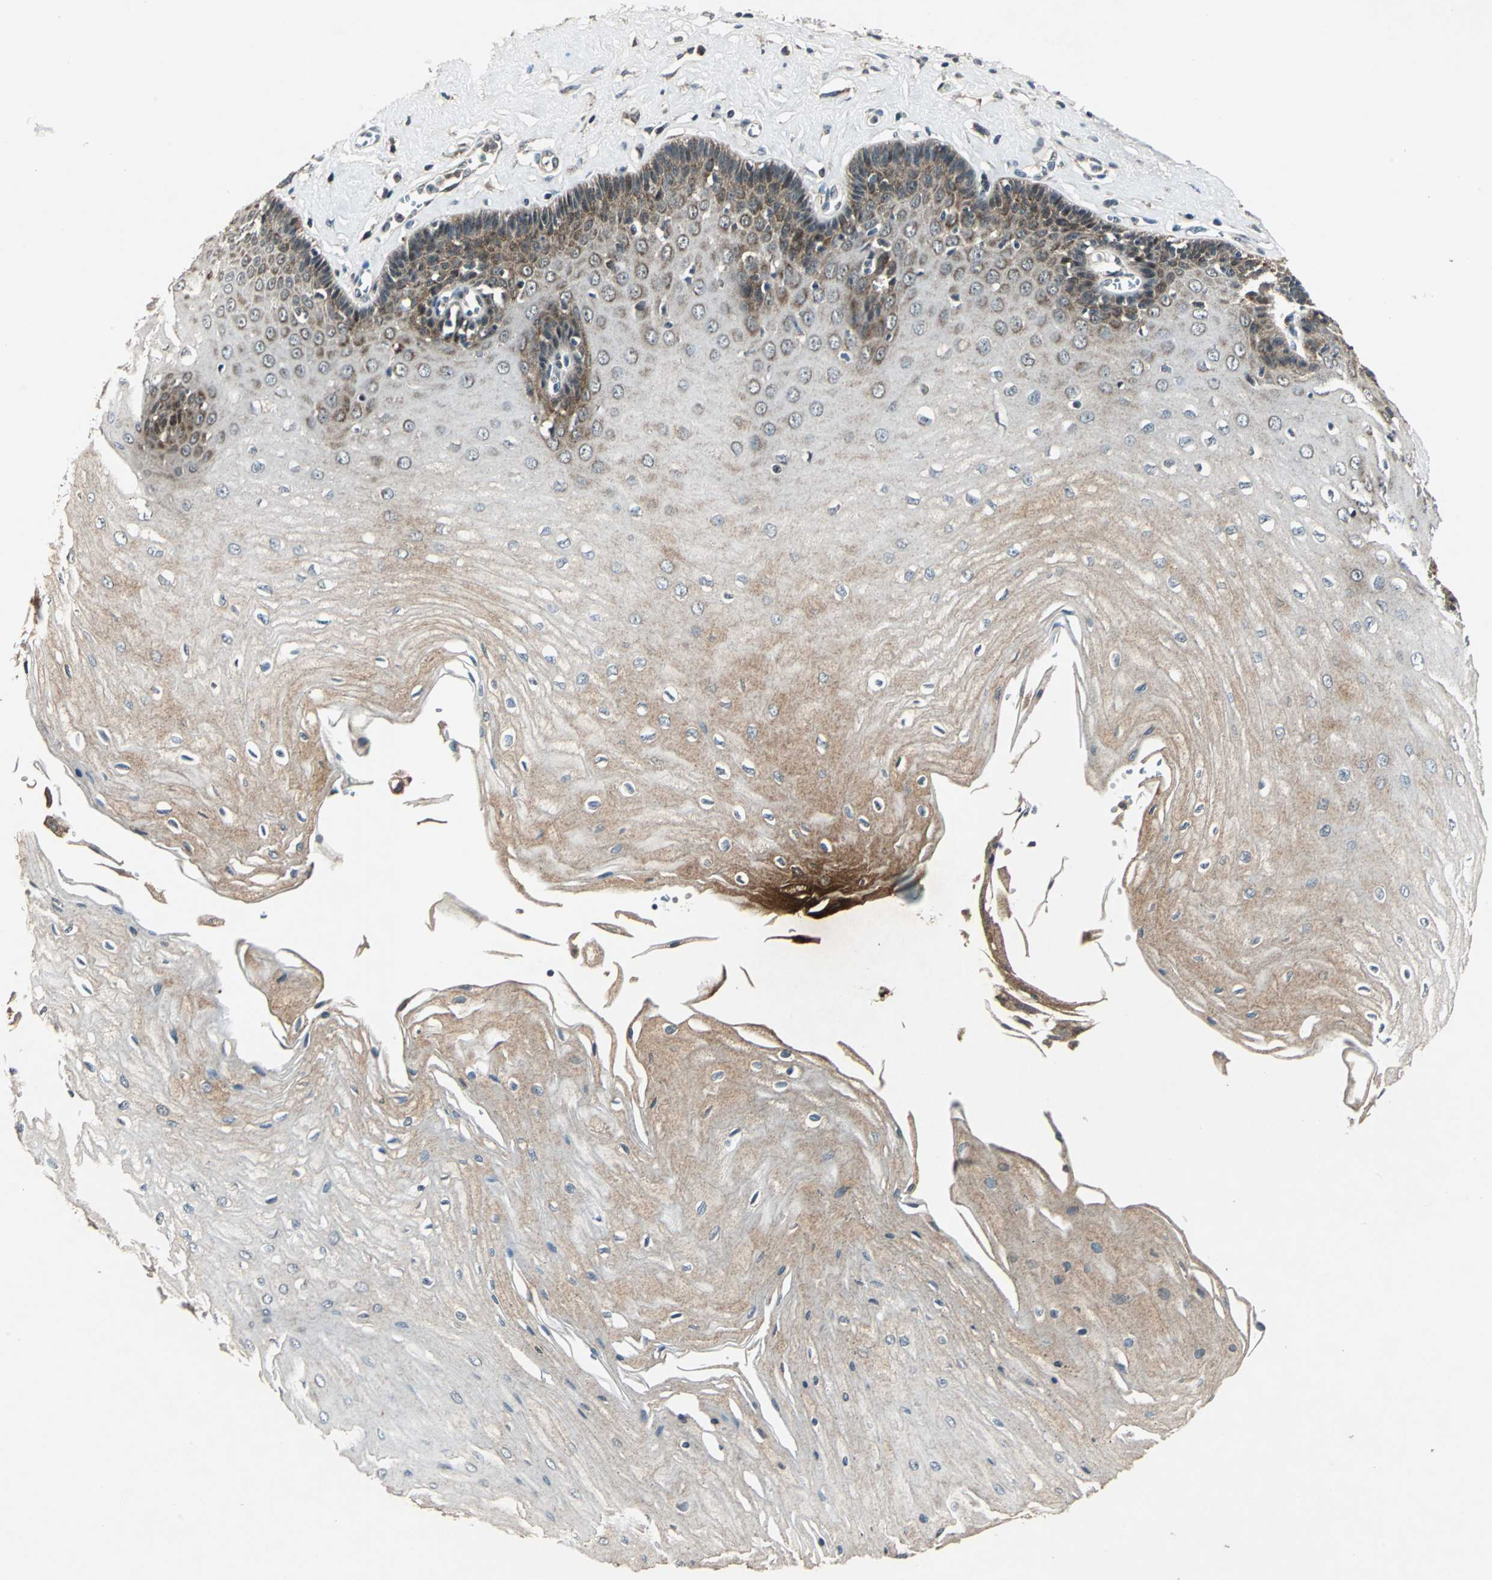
{"staining": {"intensity": "strong", "quantity": "<25%", "location": "cytoplasmic/membranous"}, "tissue": "esophagus", "cell_type": "Squamous epithelial cells", "image_type": "normal", "snomed": [{"axis": "morphology", "description": "Normal tissue, NOS"}, {"axis": "morphology", "description": "Squamous cell carcinoma, NOS"}, {"axis": "topography", "description": "Esophagus"}], "caption": "Immunohistochemistry (IHC) image of benign esophagus: esophagus stained using immunohistochemistry reveals medium levels of strong protein expression localized specifically in the cytoplasmic/membranous of squamous epithelial cells, appearing as a cytoplasmic/membranous brown color.", "gene": "AHSA1", "patient": {"sex": "male", "age": 65}}